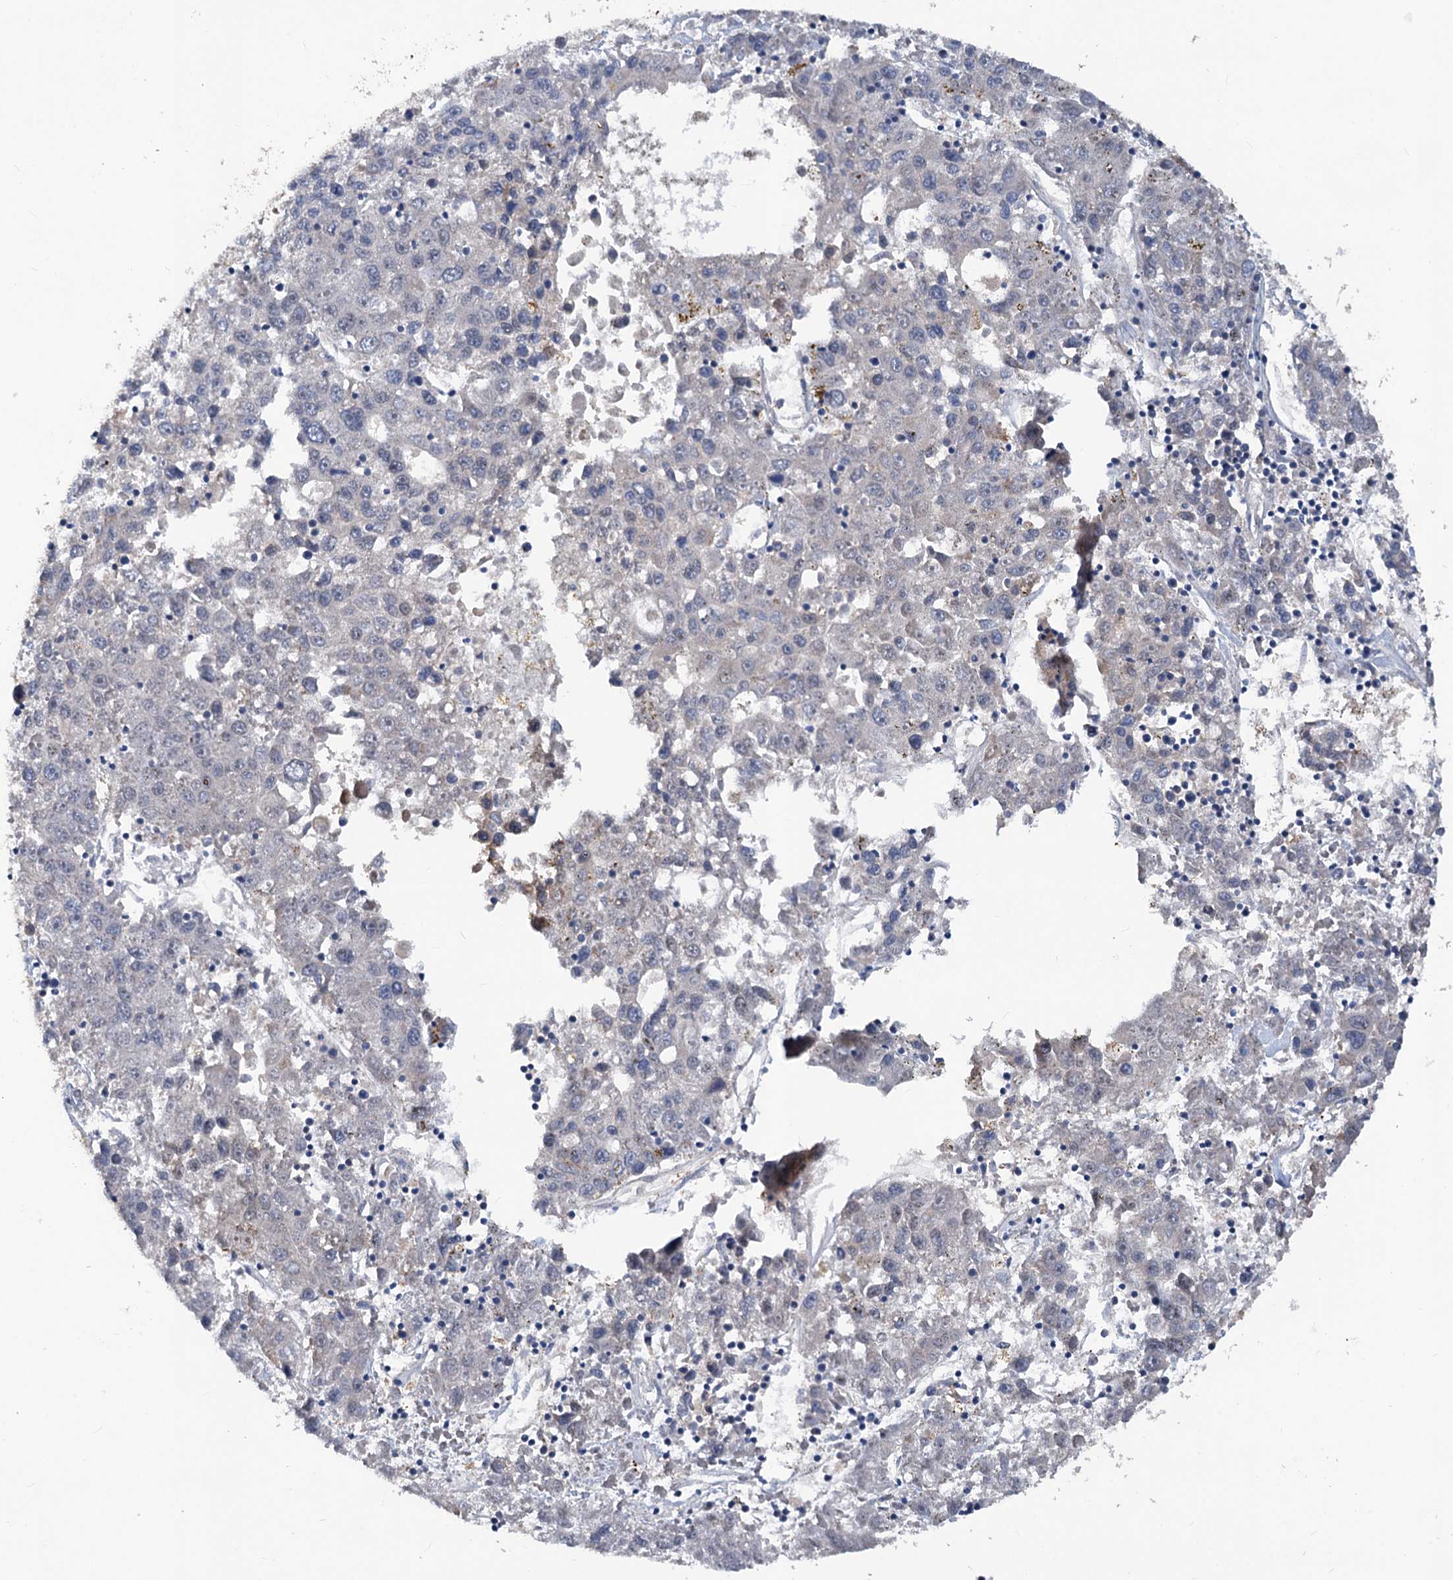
{"staining": {"intensity": "negative", "quantity": "none", "location": "none"}, "tissue": "liver cancer", "cell_type": "Tumor cells", "image_type": "cancer", "snomed": [{"axis": "morphology", "description": "Carcinoma, Hepatocellular, NOS"}, {"axis": "topography", "description": "Liver"}], "caption": "High magnification brightfield microscopy of liver cancer stained with DAB (3,3'-diaminobenzidine) (brown) and counterstained with hematoxylin (blue): tumor cells show no significant positivity.", "gene": "PHF8", "patient": {"sex": "male", "age": 49}}